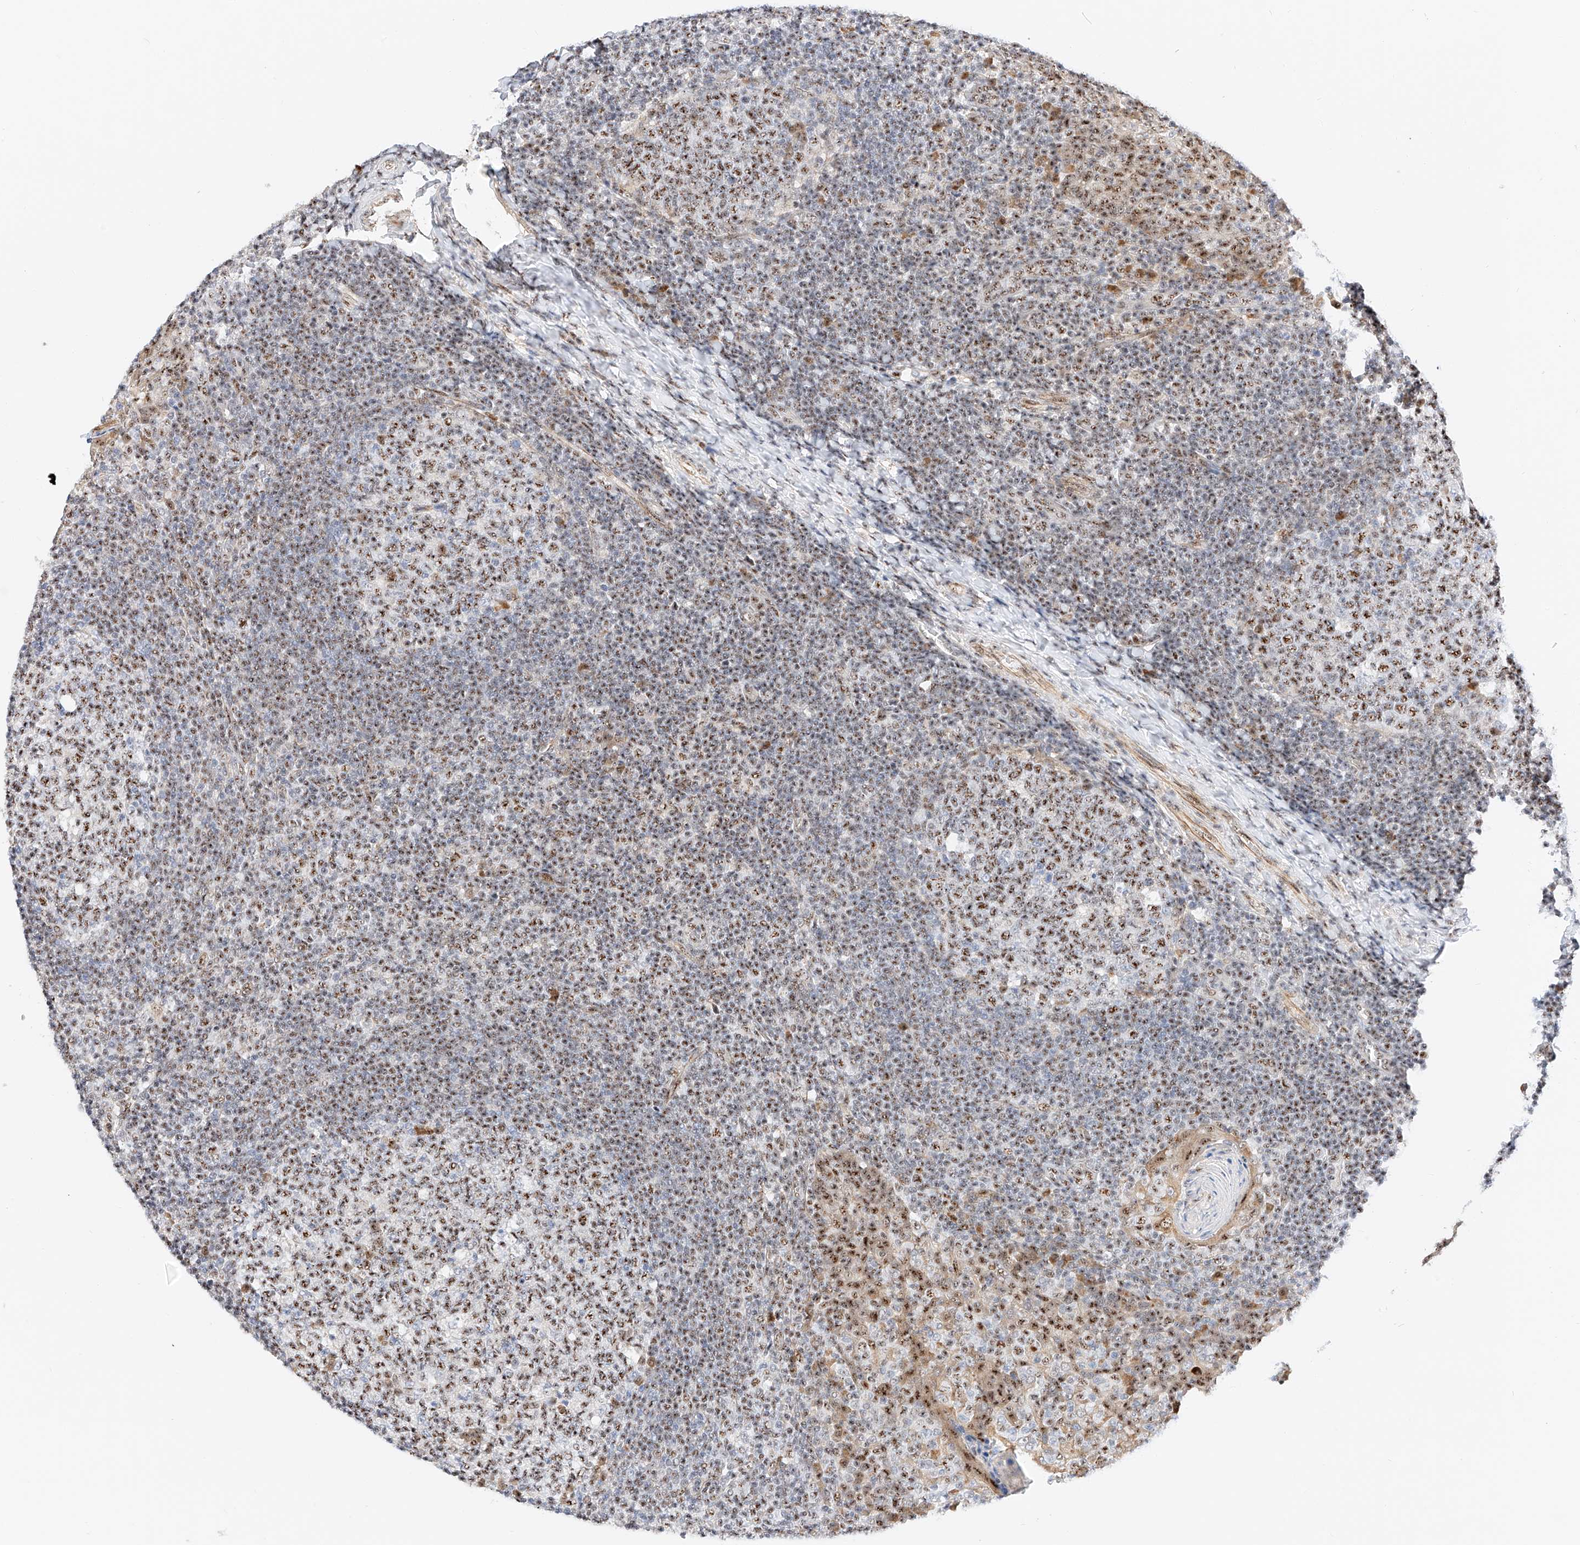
{"staining": {"intensity": "moderate", "quantity": ">75%", "location": "nuclear"}, "tissue": "tonsil", "cell_type": "Germinal center cells", "image_type": "normal", "snomed": [{"axis": "morphology", "description": "Normal tissue, NOS"}, {"axis": "topography", "description": "Tonsil"}], "caption": "Protein staining of unremarkable tonsil displays moderate nuclear staining in about >75% of germinal center cells.", "gene": "ATXN7L2", "patient": {"sex": "female", "age": 19}}